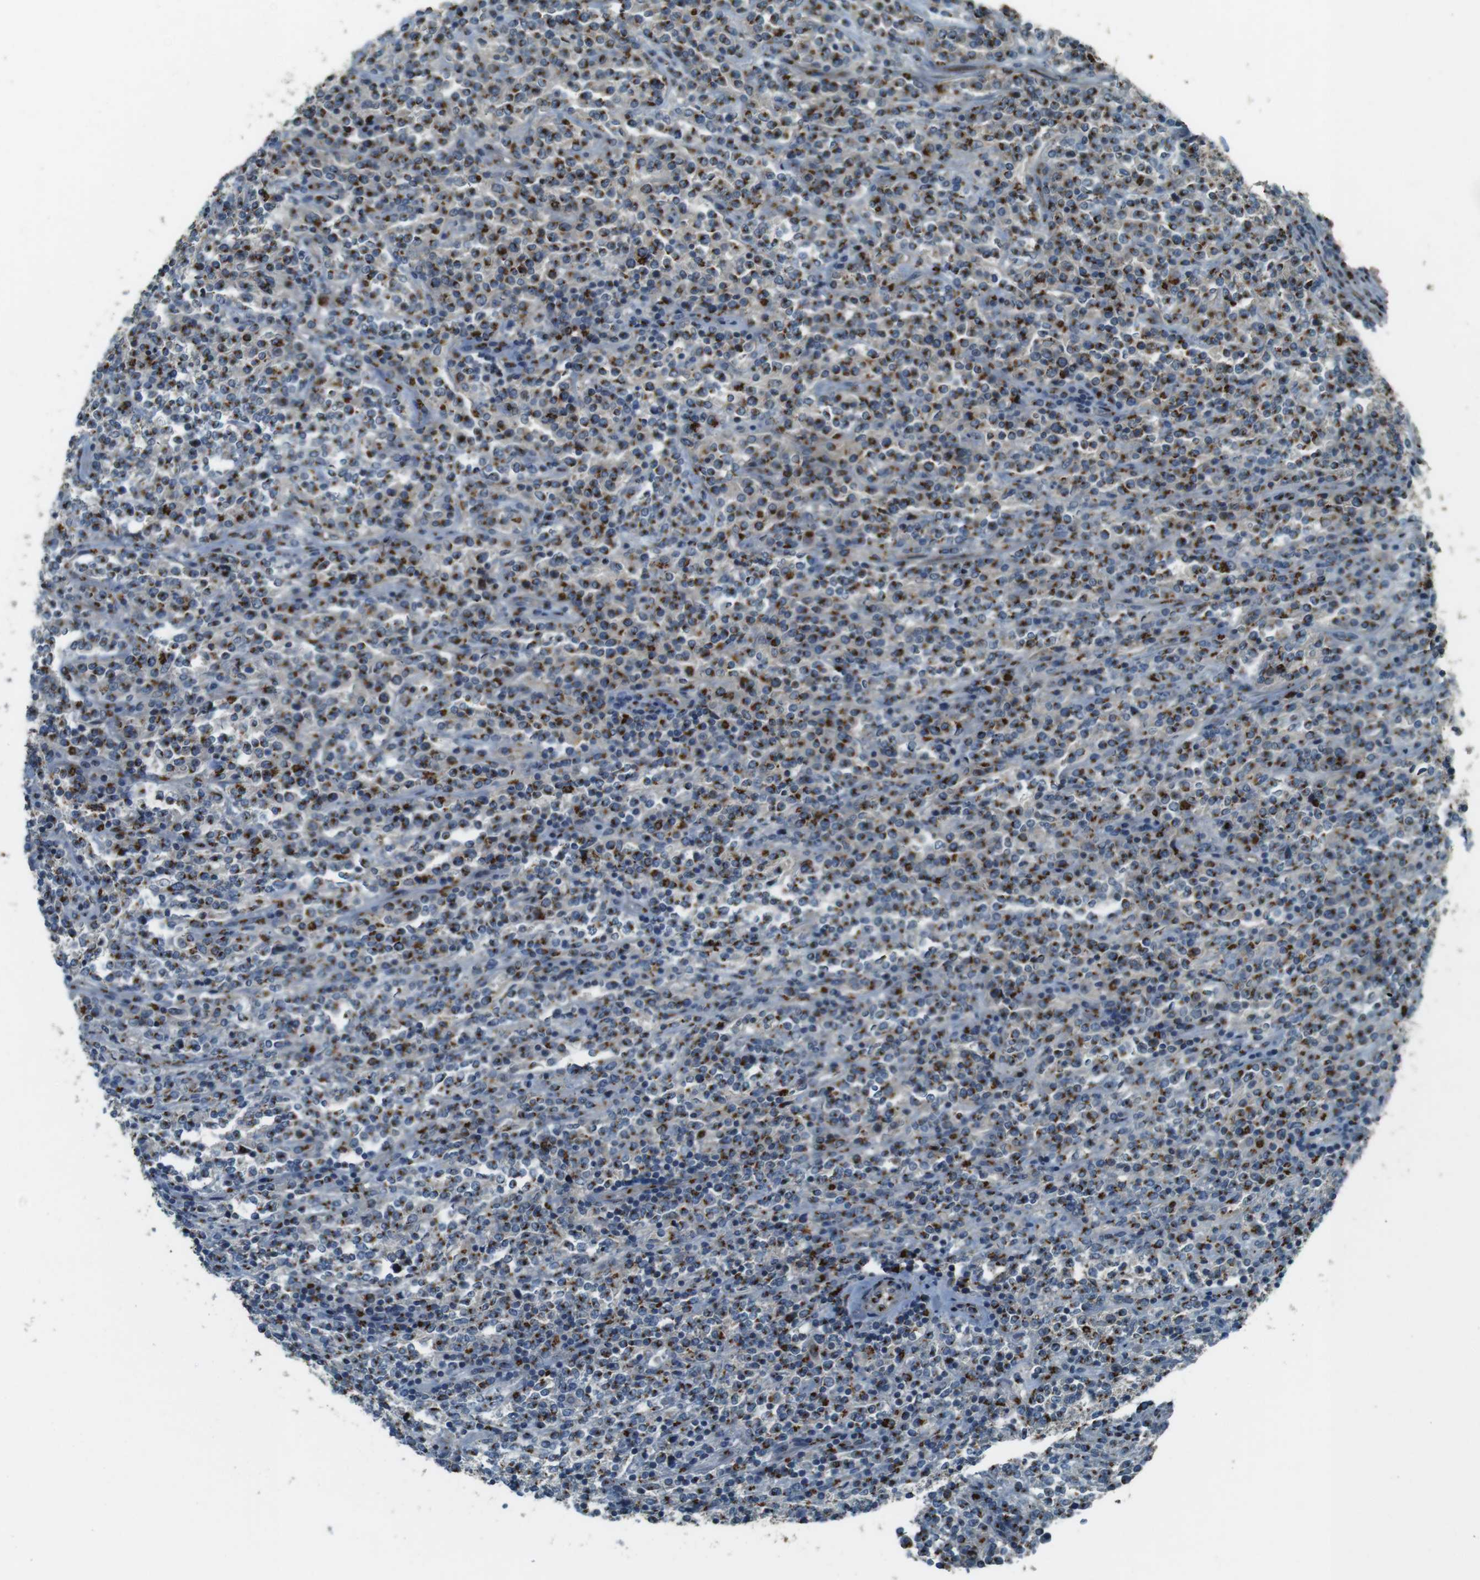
{"staining": {"intensity": "strong", "quantity": ">75%", "location": "cytoplasmic/membranous"}, "tissue": "lymphoma", "cell_type": "Tumor cells", "image_type": "cancer", "snomed": [{"axis": "morphology", "description": "Malignant lymphoma, non-Hodgkin's type, High grade"}, {"axis": "topography", "description": "Soft tissue"}], "caption": "High-power microscopy captured an immunohistochemistry image of lymphoma, revealing strong cytoplasmic/membranous expression in approximately >75% of tumor cells.", "gene": "TMEM115", "patient": {"sex": "male", "age": 18}}